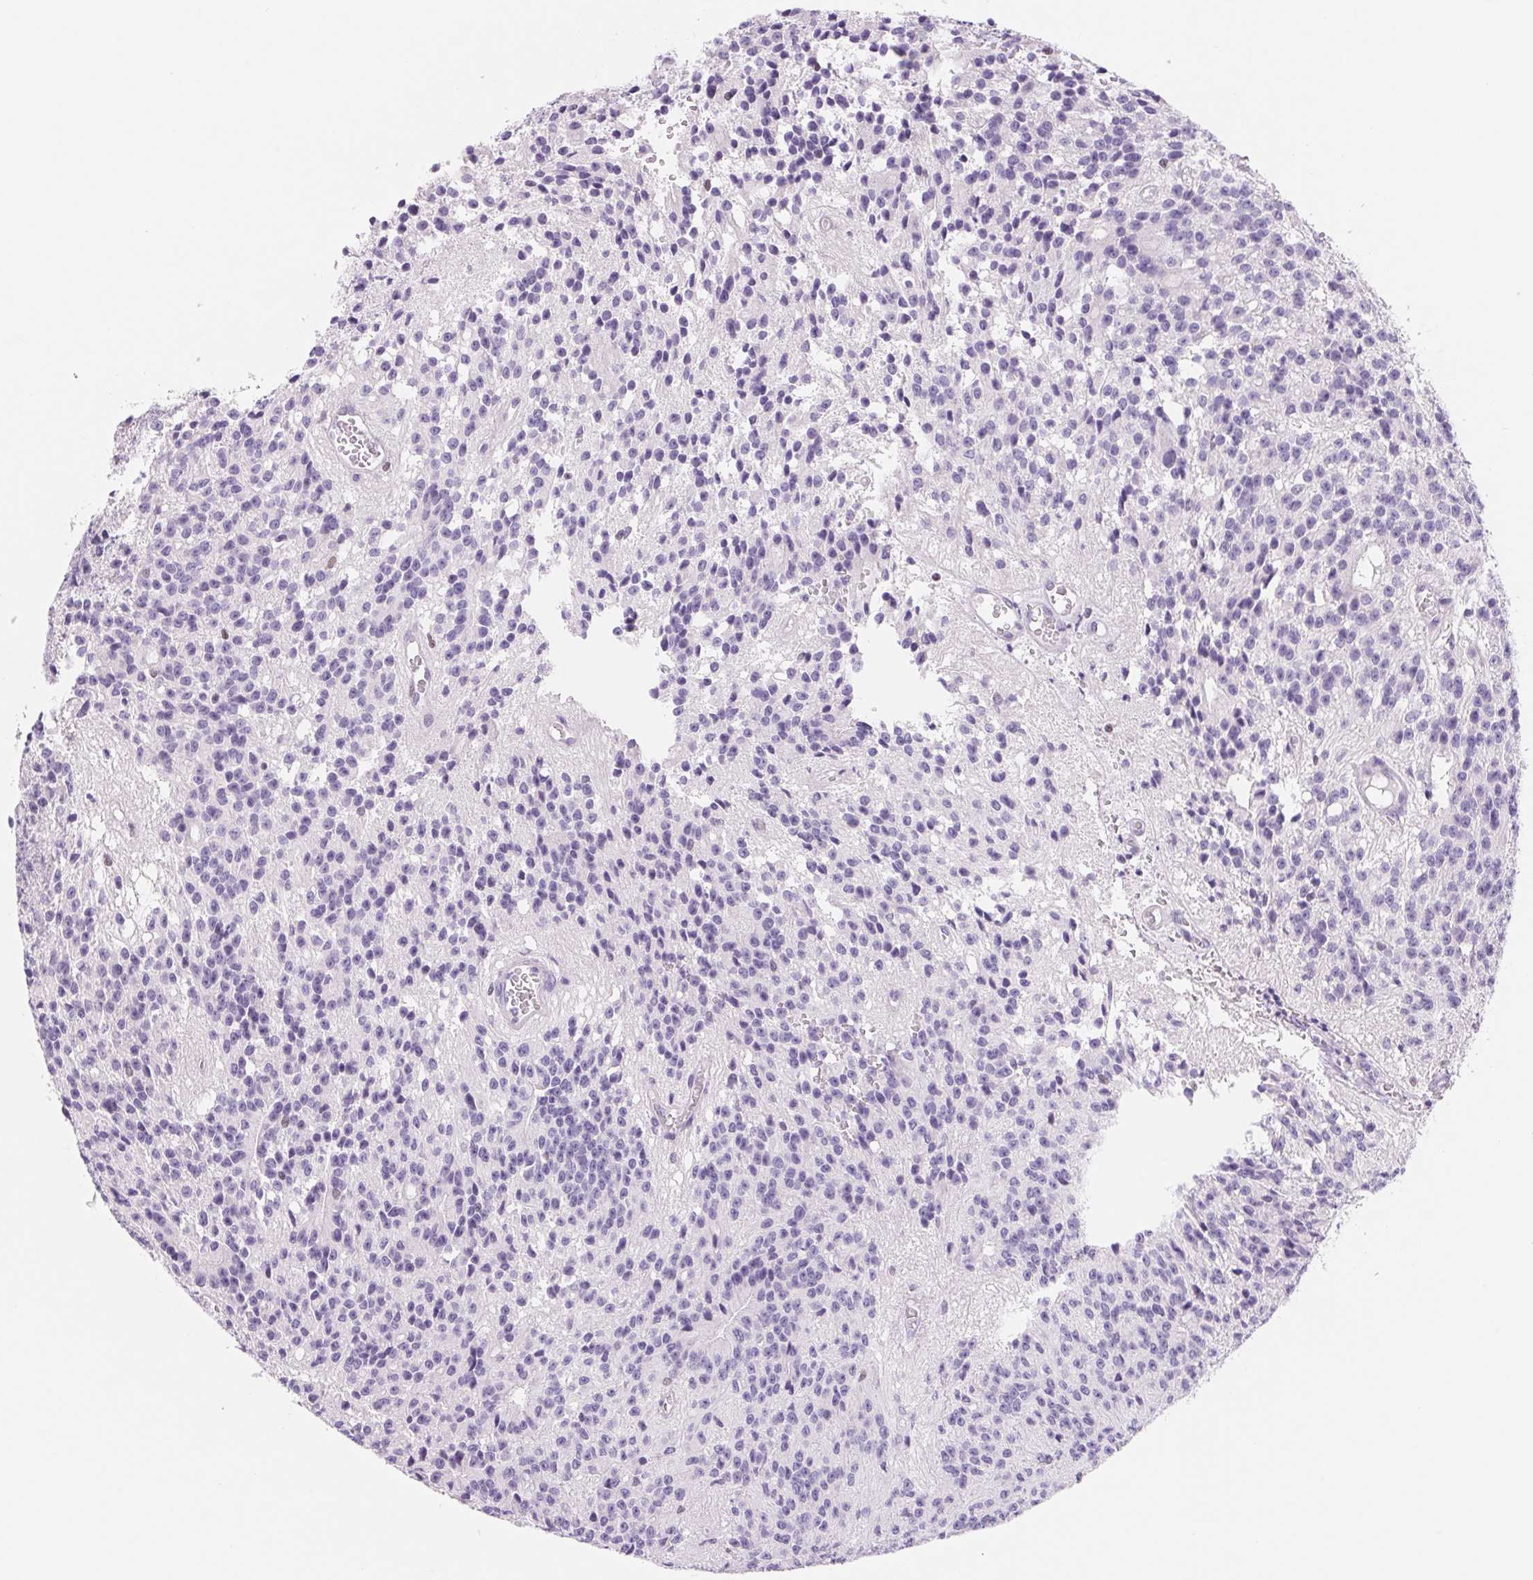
{"staining": {"intensity": "negative", "quantity": "none", "location": "none"}, "tissue": "glioma", "cell_type": "Tumor cells", "image_type": "cancer", "snomed": [{"axis": "morphology", "description": "Glioma, malignant, Low grade"}, {"axis": "topography", "description": "Brain"}], "caption": "An IHC micrograph of malignant glioma (low-grade) is shown. There is no staining in tumor cells of malignant glioma (low-grade).", "gene": "ASGR2", "patient": {"sex": "male", "age": 31}}